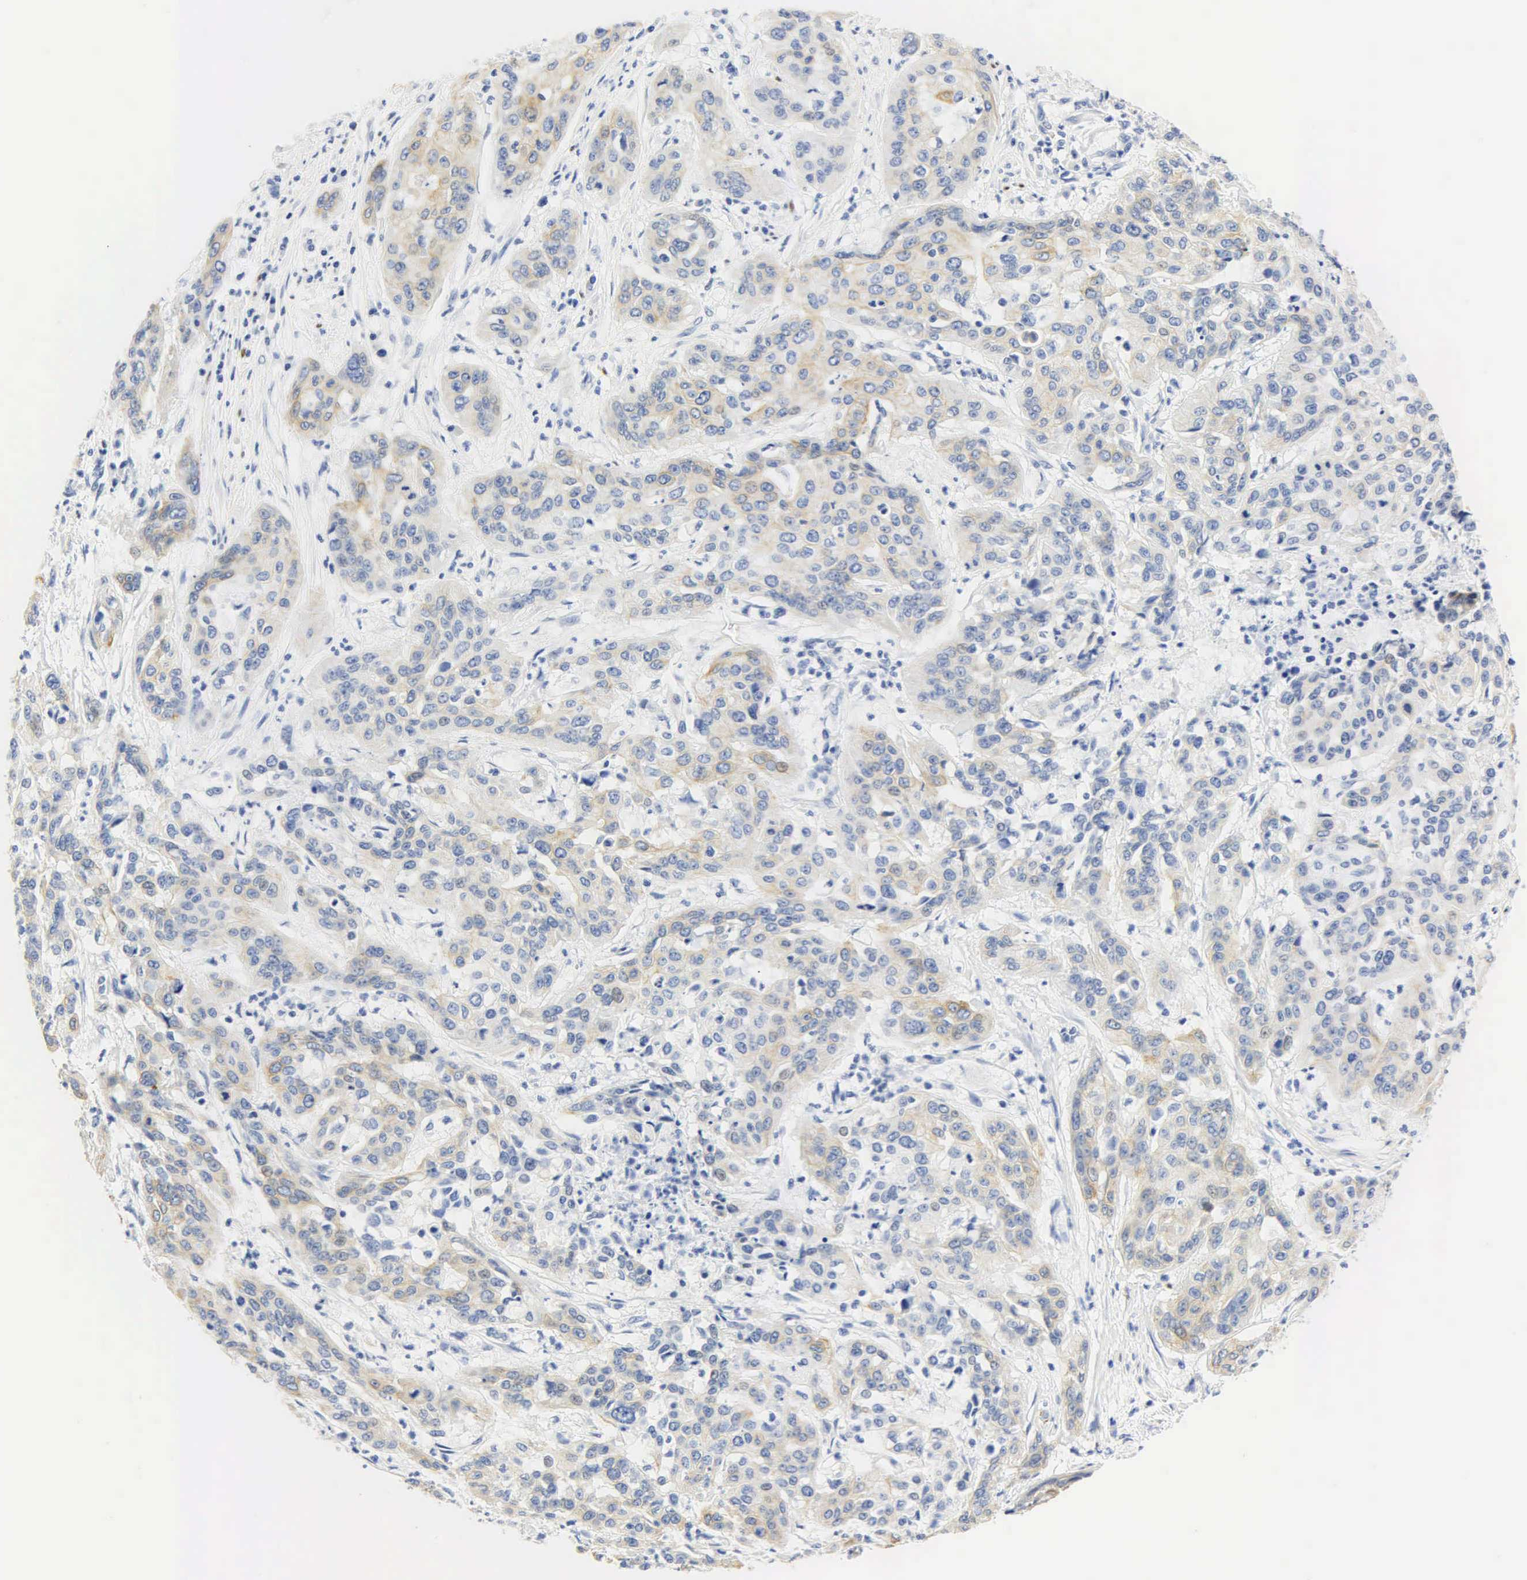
{"staining": {"intensity": "weak", "quantity": "25%-75%", "location": "cytoplasmic/membranous"}, "tissue": "cervical cancer", "cell_type": "Tumor cells", "image_type": "cancer", "snomed": [{"axis": "morphology", "description": "Squamous cell carcinoma, NOS"}, {"axis": "topography", "description": "Cervix"}], "caption": "Cervical cancer tissue reveals weak cytoplasmic/membranous positivity in approximately 25%-75% of tumor cells, visualized by immunohistochemistry.", "gene": "PGR", "patient": {"sex": "female", "age": 41}}